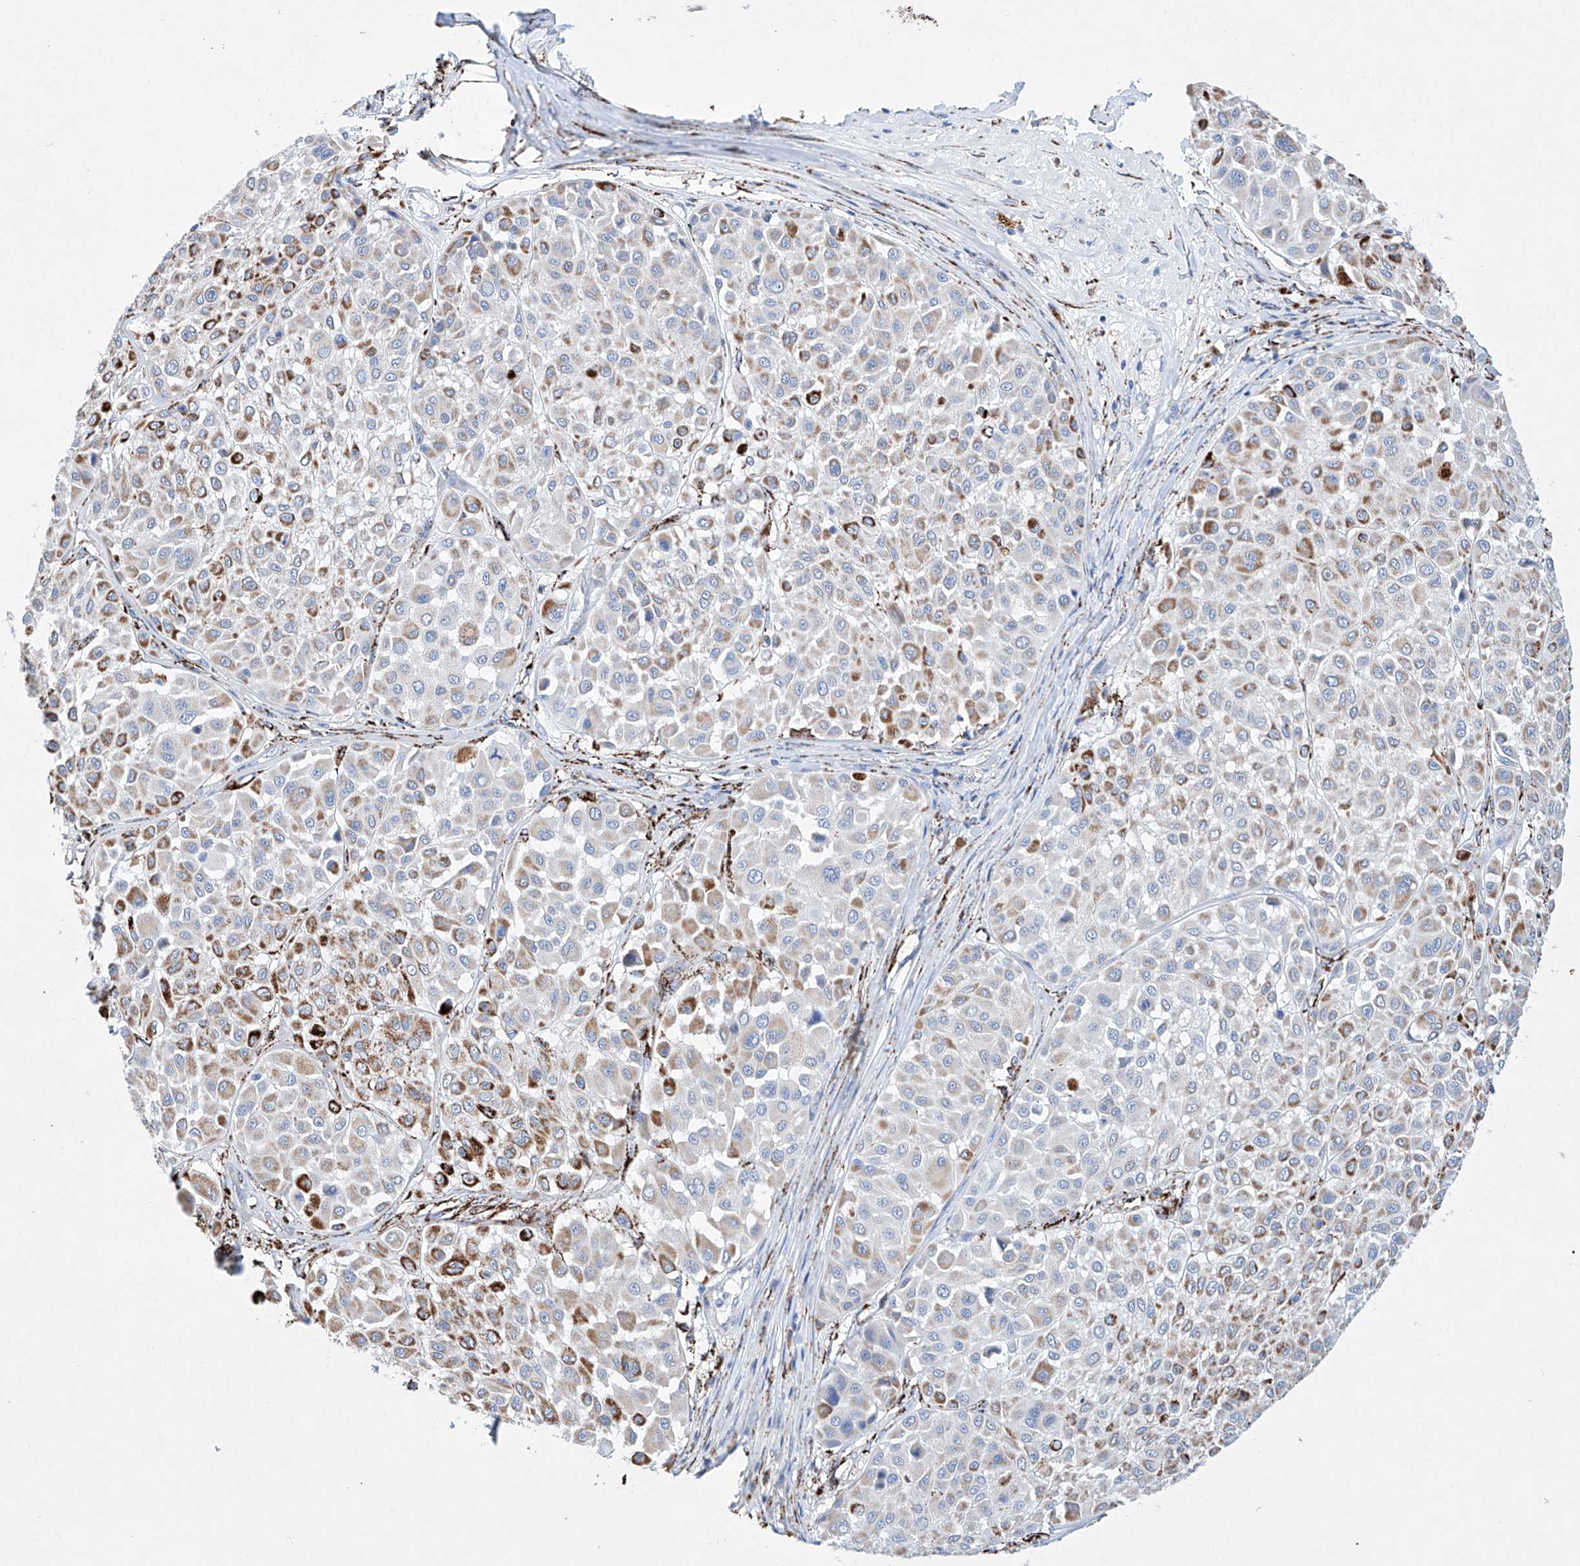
{"staining": {"intensity": "moderate", "quantity": "<25%", "location": "cytoplasmic/membranous"}, "tissue": "melanoma", "cell_type": "Tumor cells", "image_type": "cancer", "snomed": [{"axis": "morphology", "description": "Malignant melanoma, Metastatic site"}, {"axis": "topography", "description": "Soft tissue"}], "caption": "Protein expression by immunohistochemistry (IHC) shows moderate cytoplasmic/membranous expression in approximately <25% of tumor cells in malignant melanoma (metastatic site). (IHC, brightfield microscopy, high magnification).", "gene": "NRROS", "patient": {"sex": "male", "age": 41}}